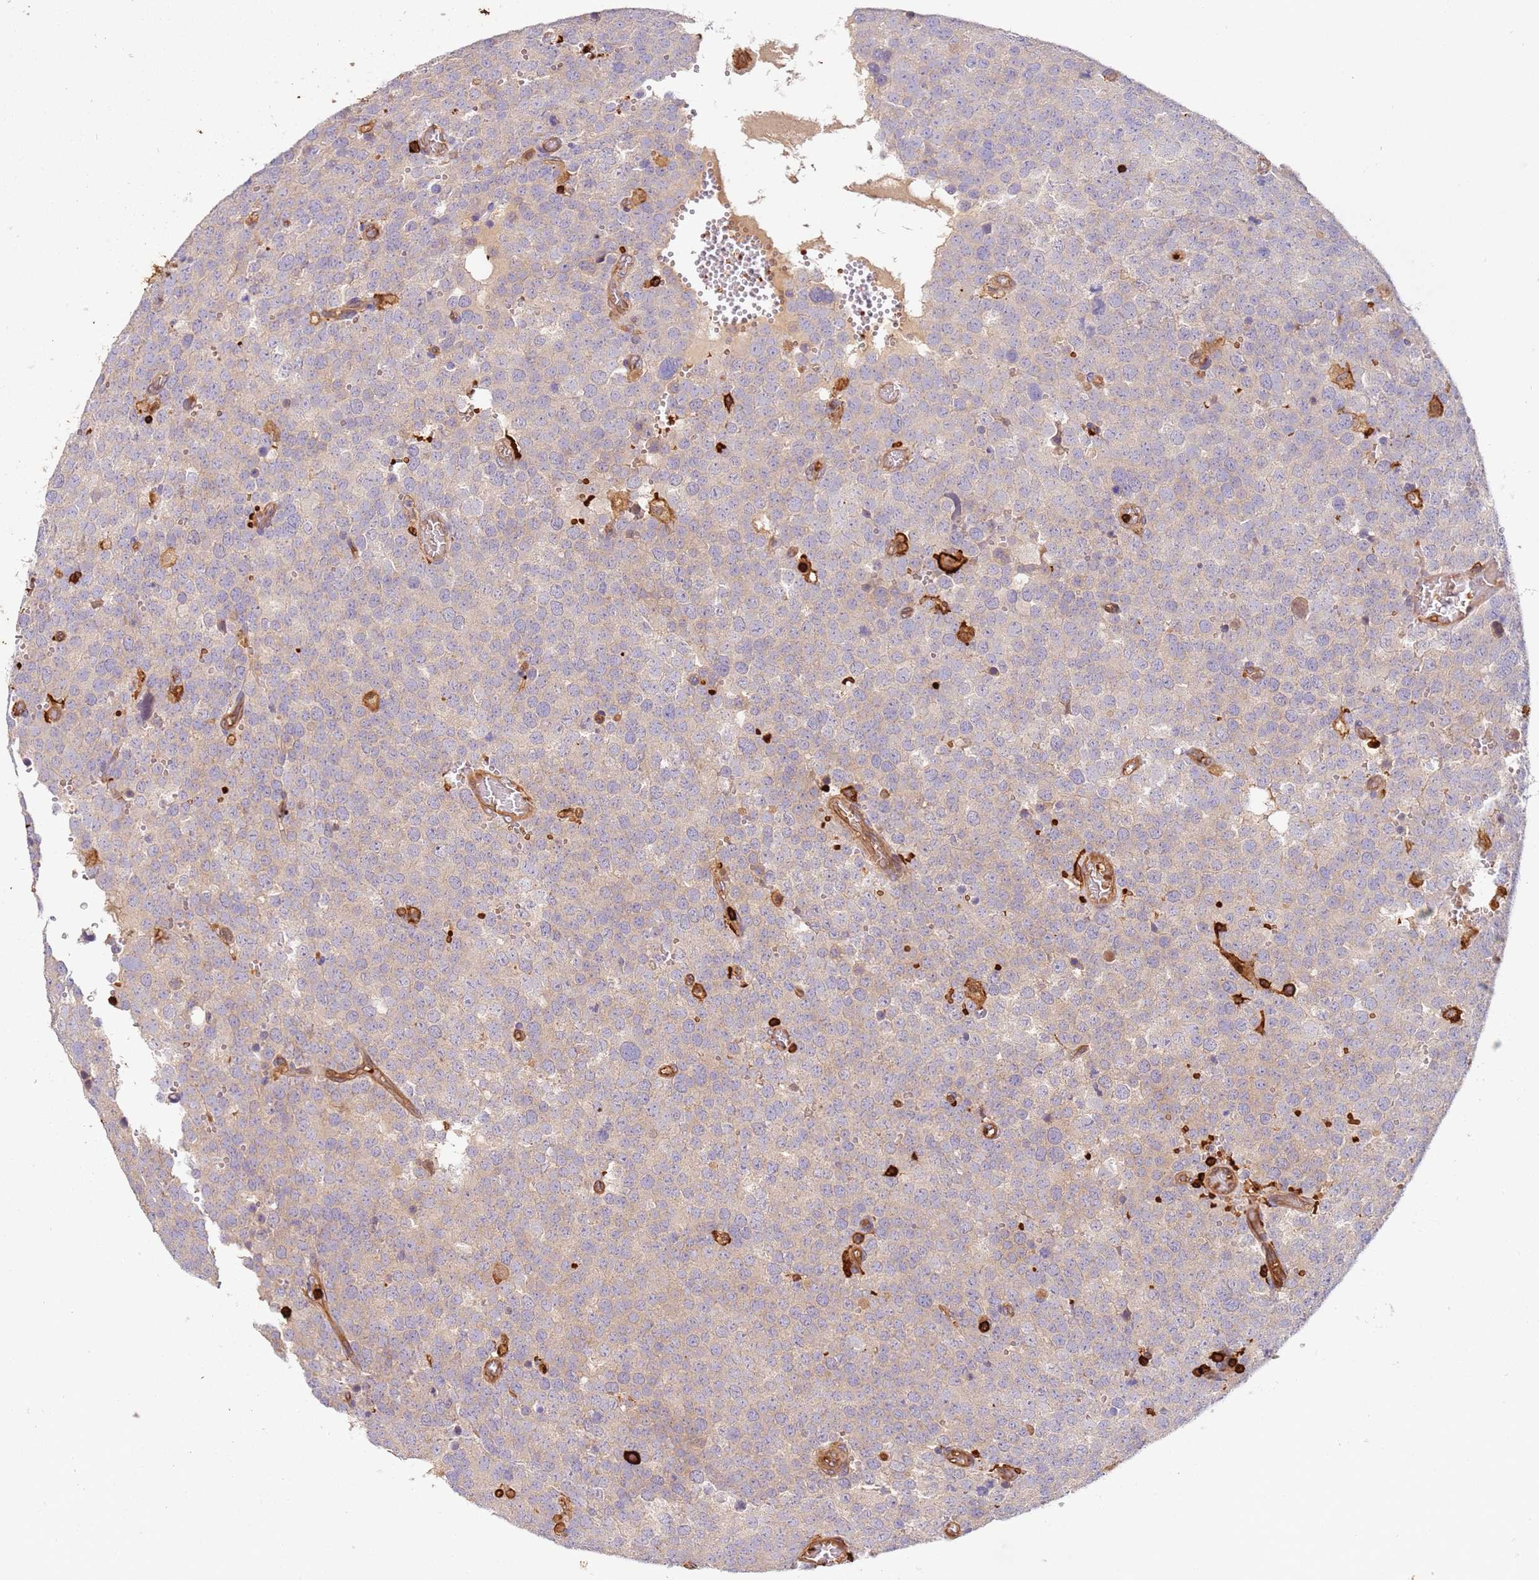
{"staining": {"intensity": "weak", "quantity": "25%-75%", "location": "cytoplasmic/membranous"}, "tissue": "testis cancer", "cell_type": "Tumor cells", "image_type": "cancer", "snomed": [{"axis": "morphology", "description": "Normal tissue, NOS"}, {"axis": "morphology", "description": "Seminoma, NOS"}, {"axis": "topography", "description": "Testis"}], "caption": "Brown immunohistochemical staining in testis cancer demonstrates weak cytoplasmic/membranous staining in approximately 25%-75% of tumor cells.", "gene": "OR6P1", "patient": {"sex": "male", "age": 71}}